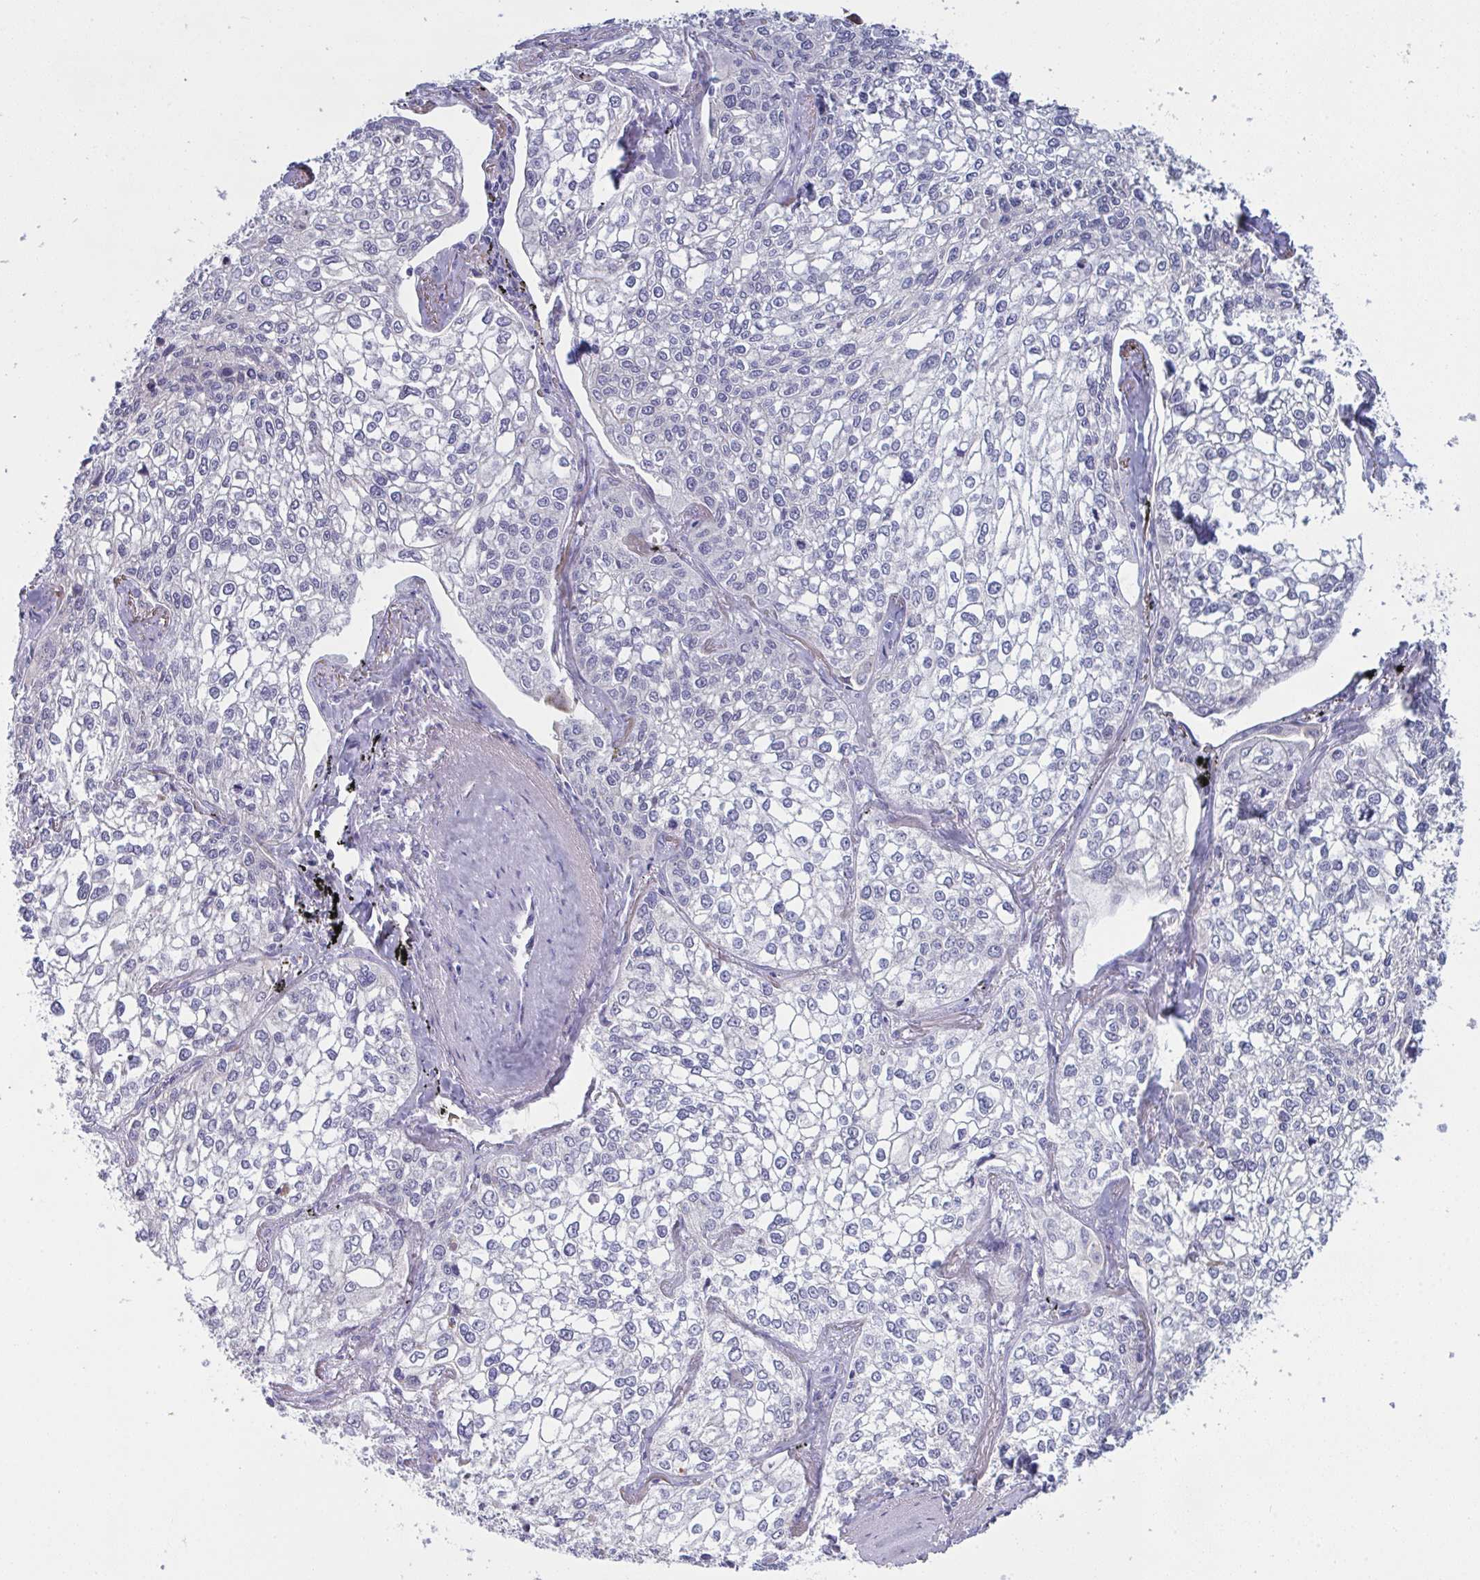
{"staining": {"intensity": "negative", "quantity": "none", "location": "none"}, "tissue": "lung cancer", "cell_type": "Tumor cells", "image_type": "cancer", "snomed": [{"axis": "morphology", "description": "Squamous cell carcinoma, NOS"}, {"axis": "topography", "description": "Lung"}], "caption": "Tumor cells show no significant expression in lung cancer (squamous cell carcinoma).", "gene": "TENT5D", "patient": {"sex": "male", "age": 74}}